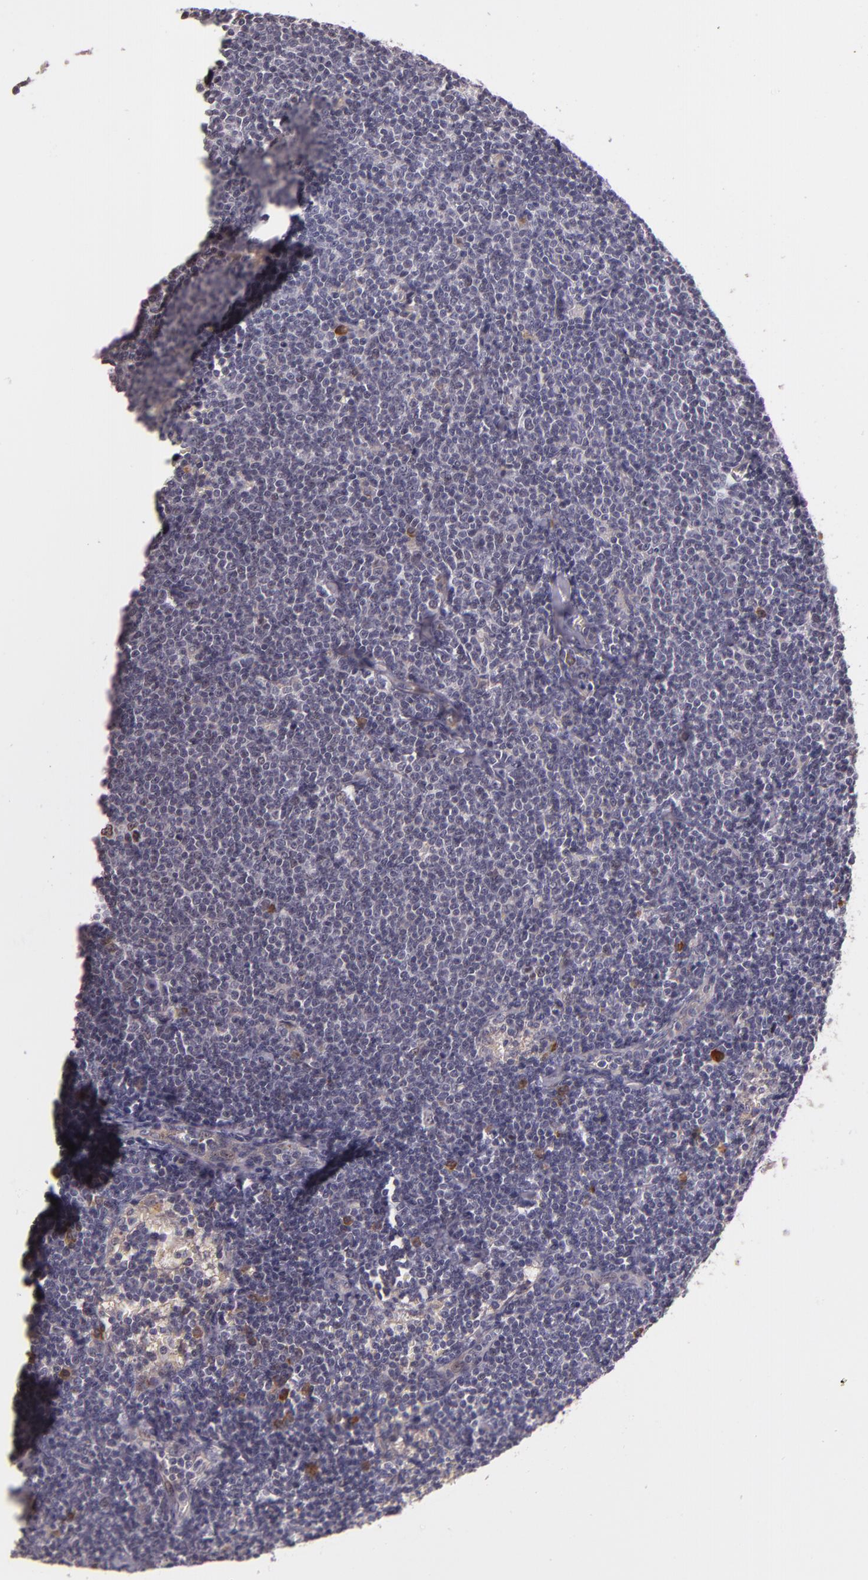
{"staining": {"intensity": "negative", "quantity": "none", "location": "none"}, "tissue": "lymphoma", "cell_type": "Tumor cells", "image_type": "cancer", "snomed": [{"axis": "morphology", "description": "Malignant lymphoma, non-Hodgkin's type, Low grade"}, {"axis": "topography", "description": "Lymph node"}], "caption": "Tumor cells are negative for protein expression in human malignant lymphoma, non-Hodgkin's type (low-grade).", "gene": "SYTL4", "patient": {"sex": "male", "age": 65}}